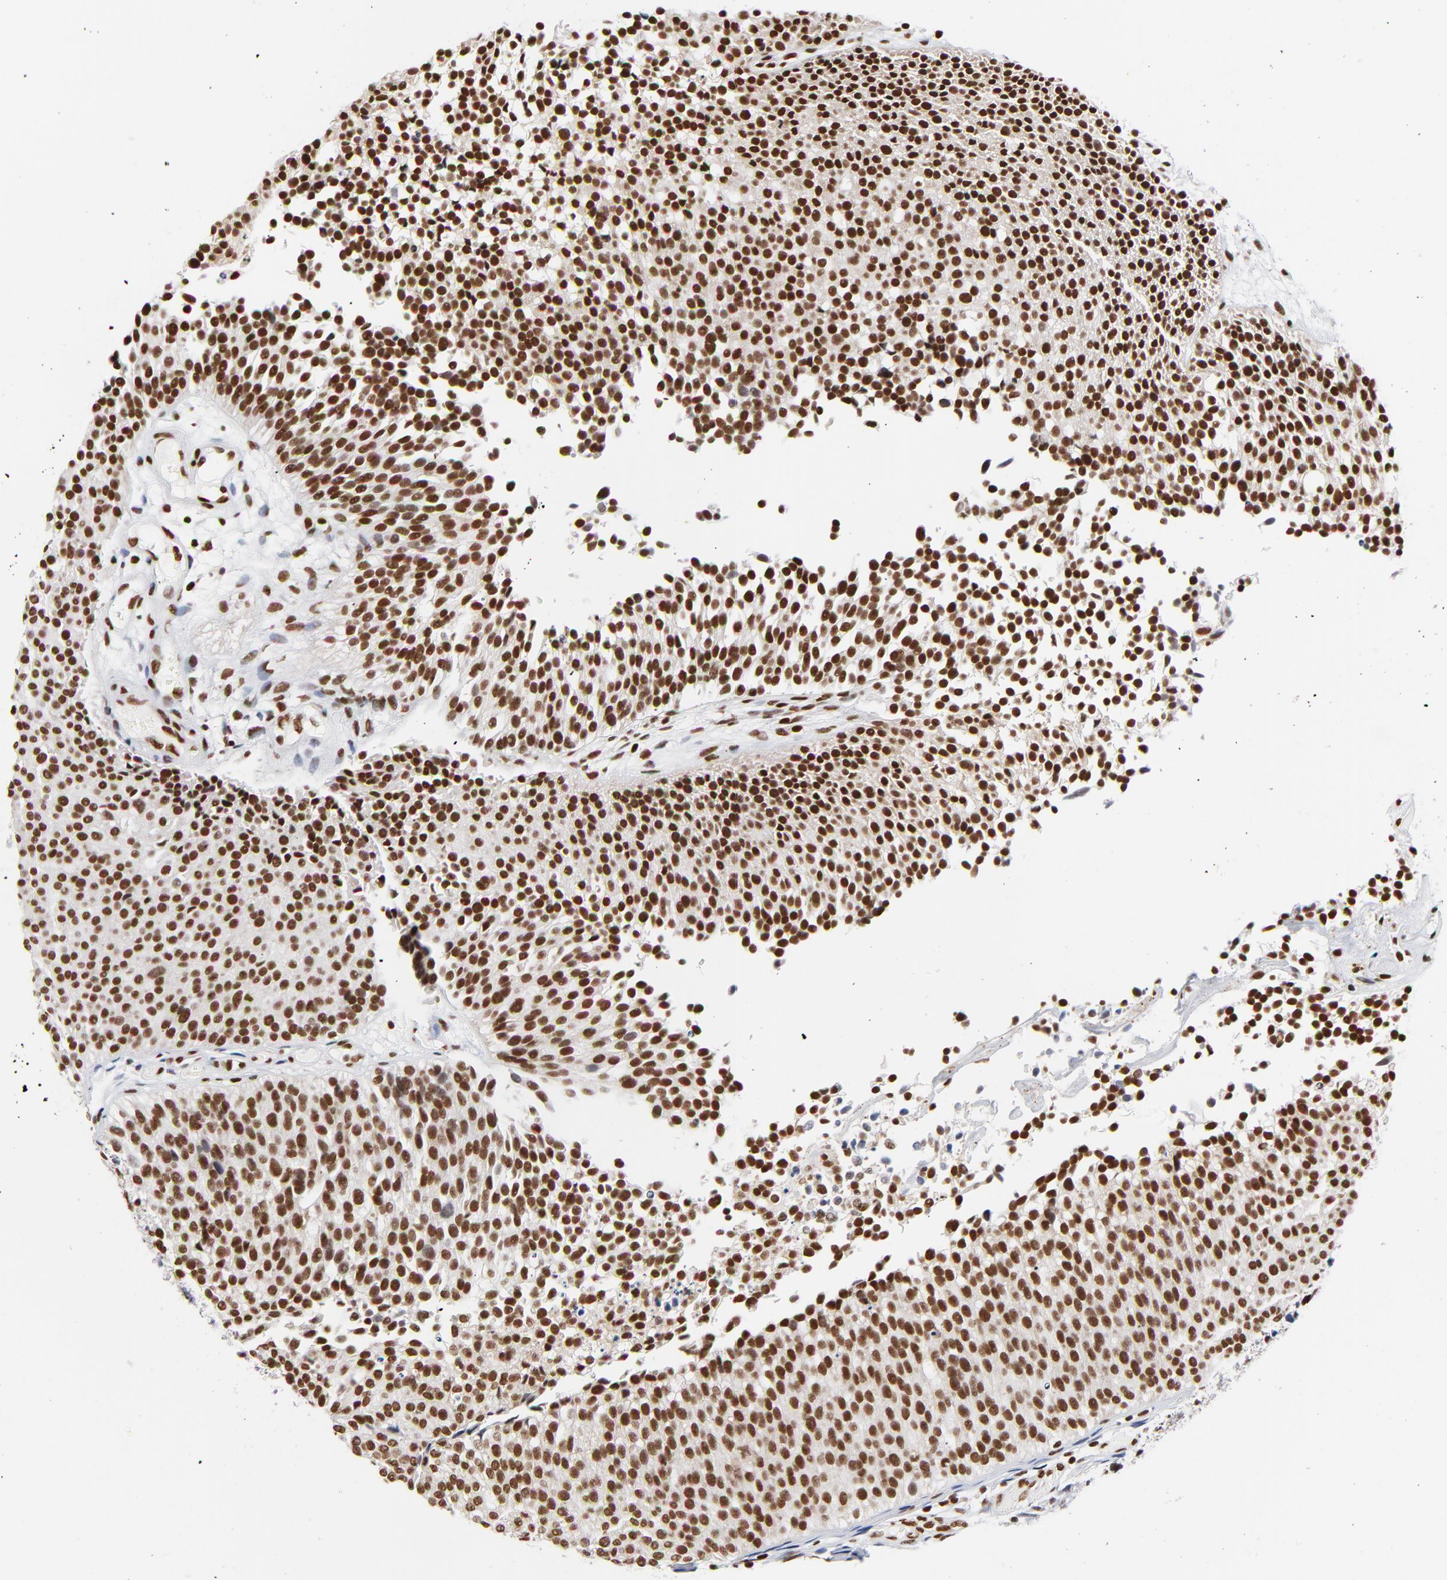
{"staining": {"intensity": "strong", "quantity": ">75%", "location": "nuclear"}, "tissue": "urothelial cancer", "cell_type": "Tumor cells", "image_type": "cancer", "snomed": [{"axis": "morphology", "description": "Urothelial carcinoma, Low grade"}, {"axis": "topography", "description": "Urinary bladder"}], "caption": "Human low-grade urothelial carcinoma stained with a brown dye exhibits strong nuclear positive positivity in approximately >75% of tumor cells.", "gene": "CREB1", "patient": {"sex": "male", "age": 85}}